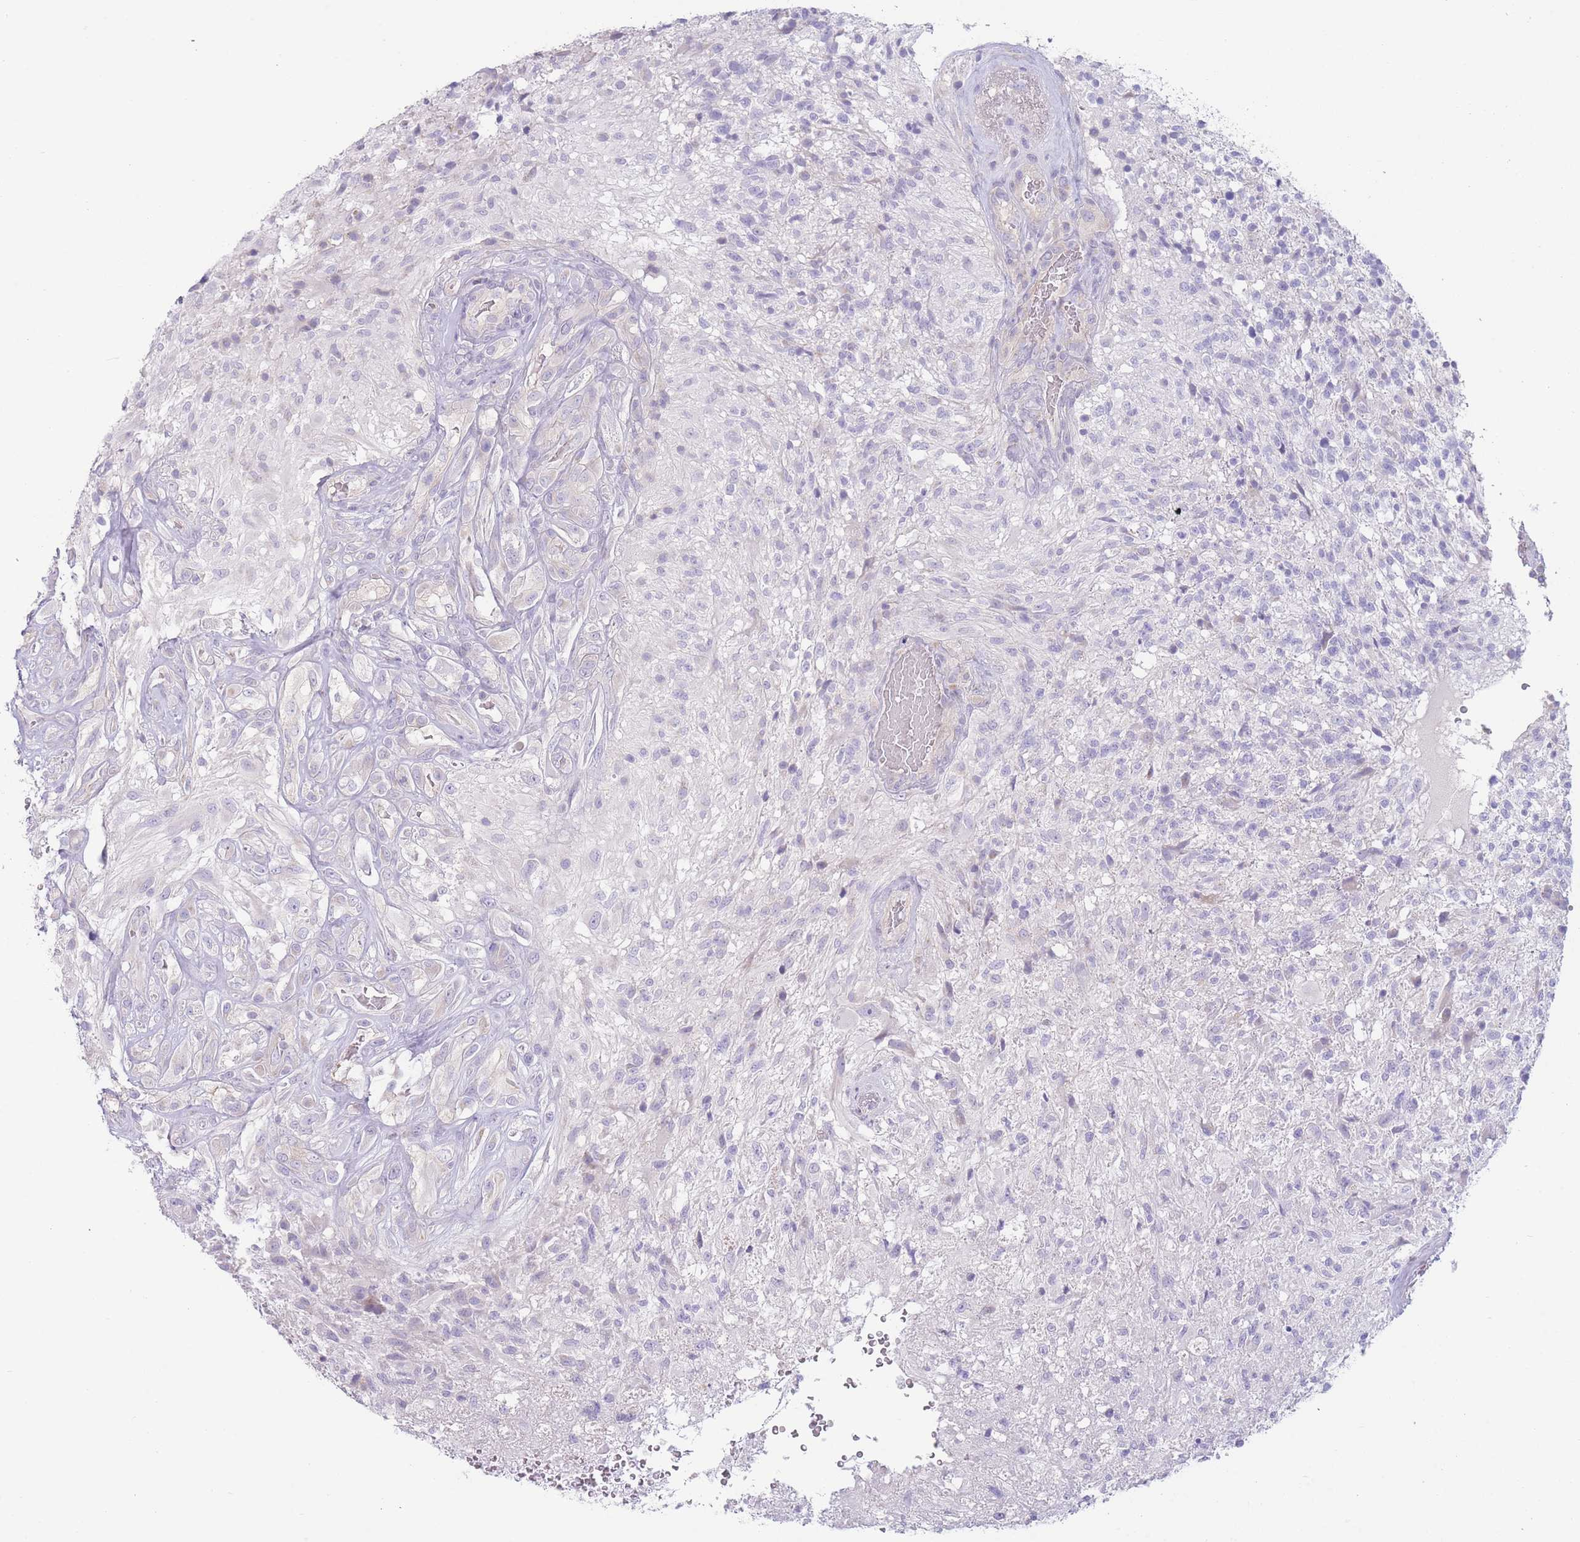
{"staining": {"intensity": "negative", "quantity": "none", "location": "none"}, "tissue": "glioma", "cell_type": "Tumor cells", "image_type": "cancer", "snomed": [{"axis": "morphology", "description": "Glioma, malignant, High grade"}, {"axis": "topography", "description": "Brain"}], "caption": "Immunohistochemistry photomicrograph of neoplastic tissue: human glioma stained with DAB (3,3'-diaminobenzidine) exhibits no significant protein staining in tumor cells.", "gene": "BHLHA15", "patient": {"sex": "male", "age": 56}}